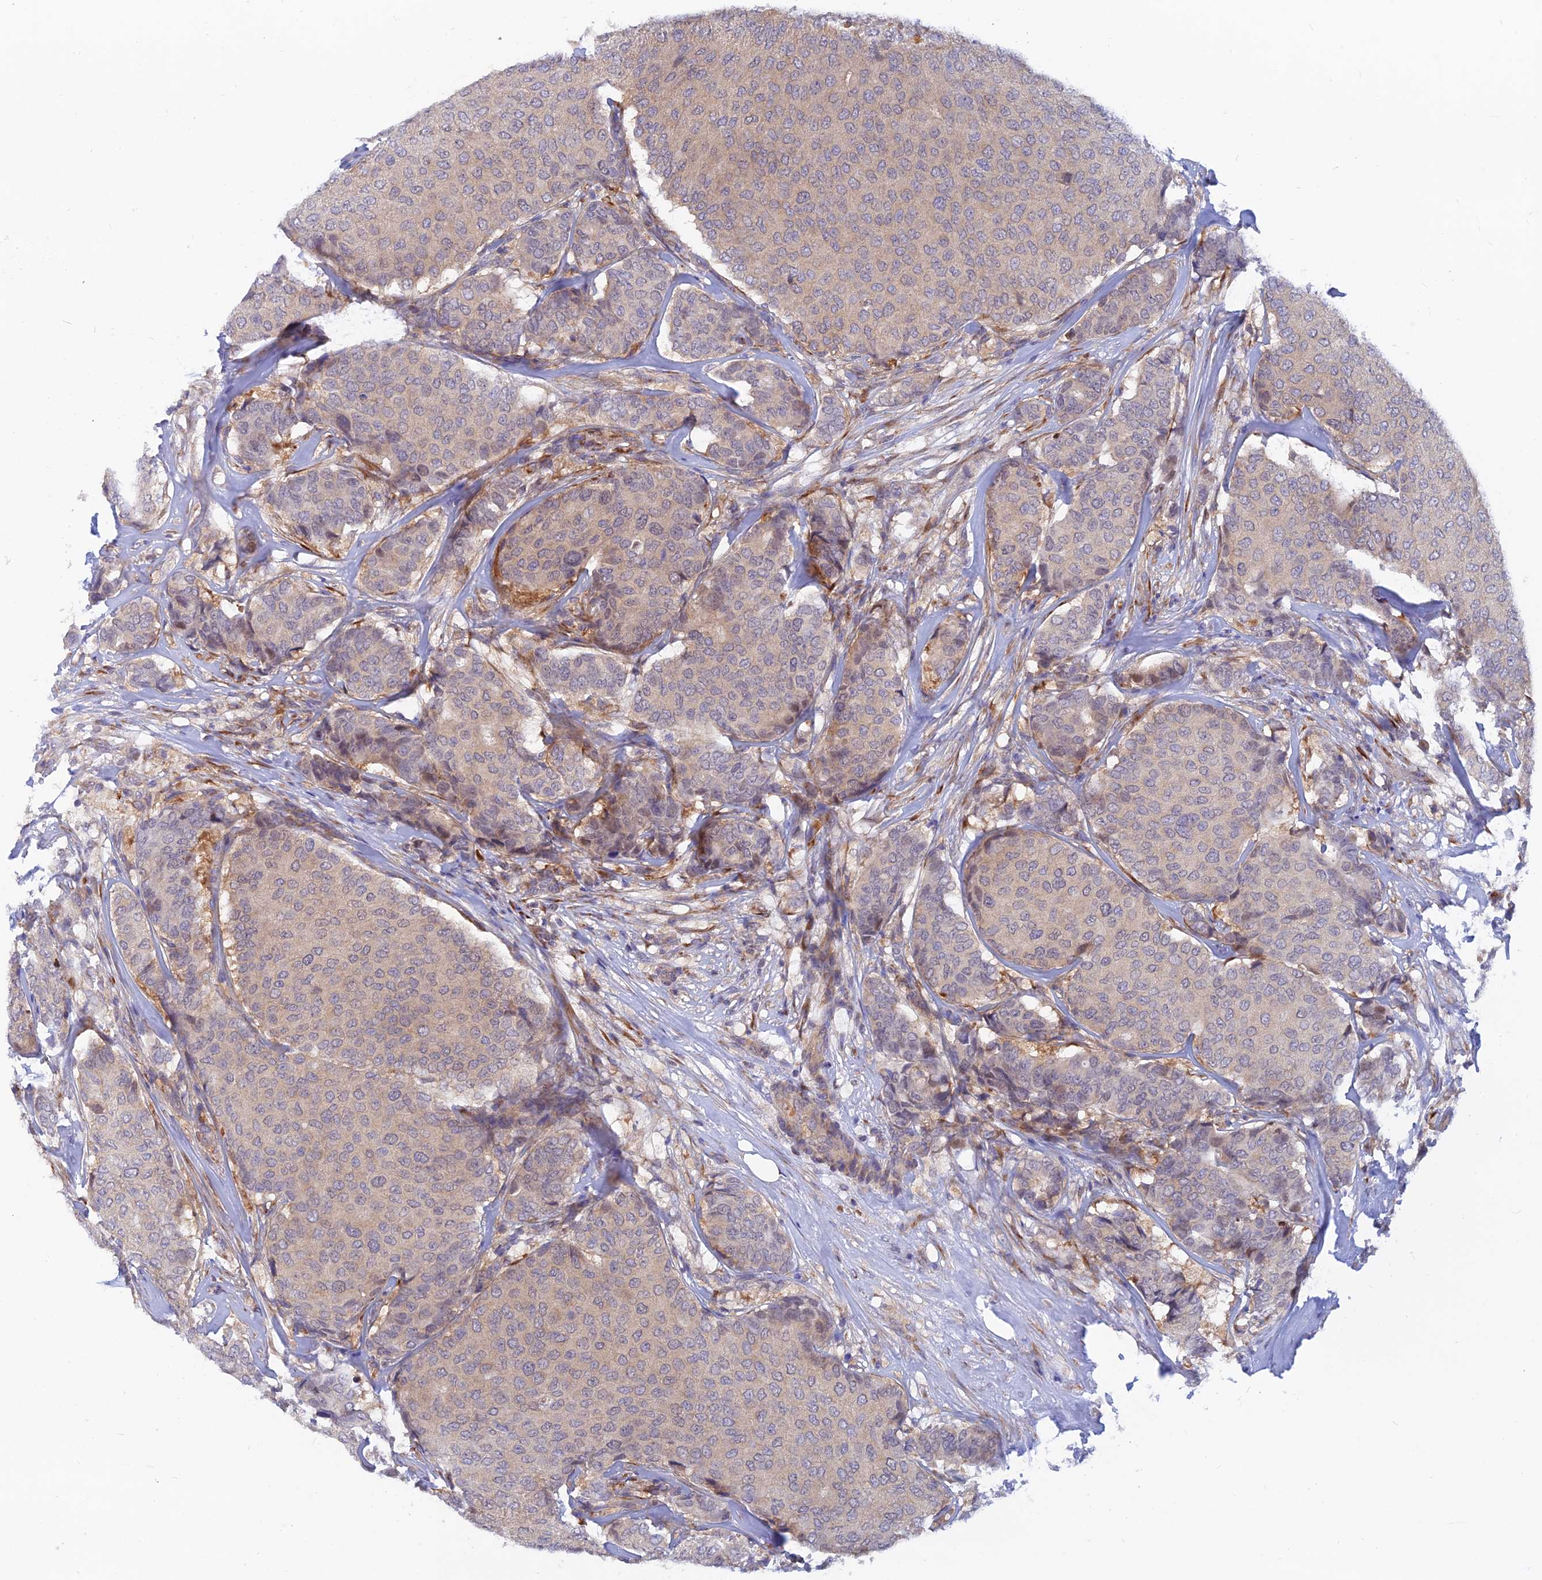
{"staining": {"intensity": "negative", "quantity": "none", "location": "none"}, "tissue": "breast cancer", "cell_type": "Tumor cells", "image_type": "cancer", "snomed": [{"axis": "morphology", "description": "Duct carcinoma"}, {"axis": "topography", "description": "Breast"}], "caption": "Tumor cells are negative for brown protein staining in breast intraductal carcinoma.", "gene": "DNAJC16", "patient": {"sex": "female", "age": 75}}